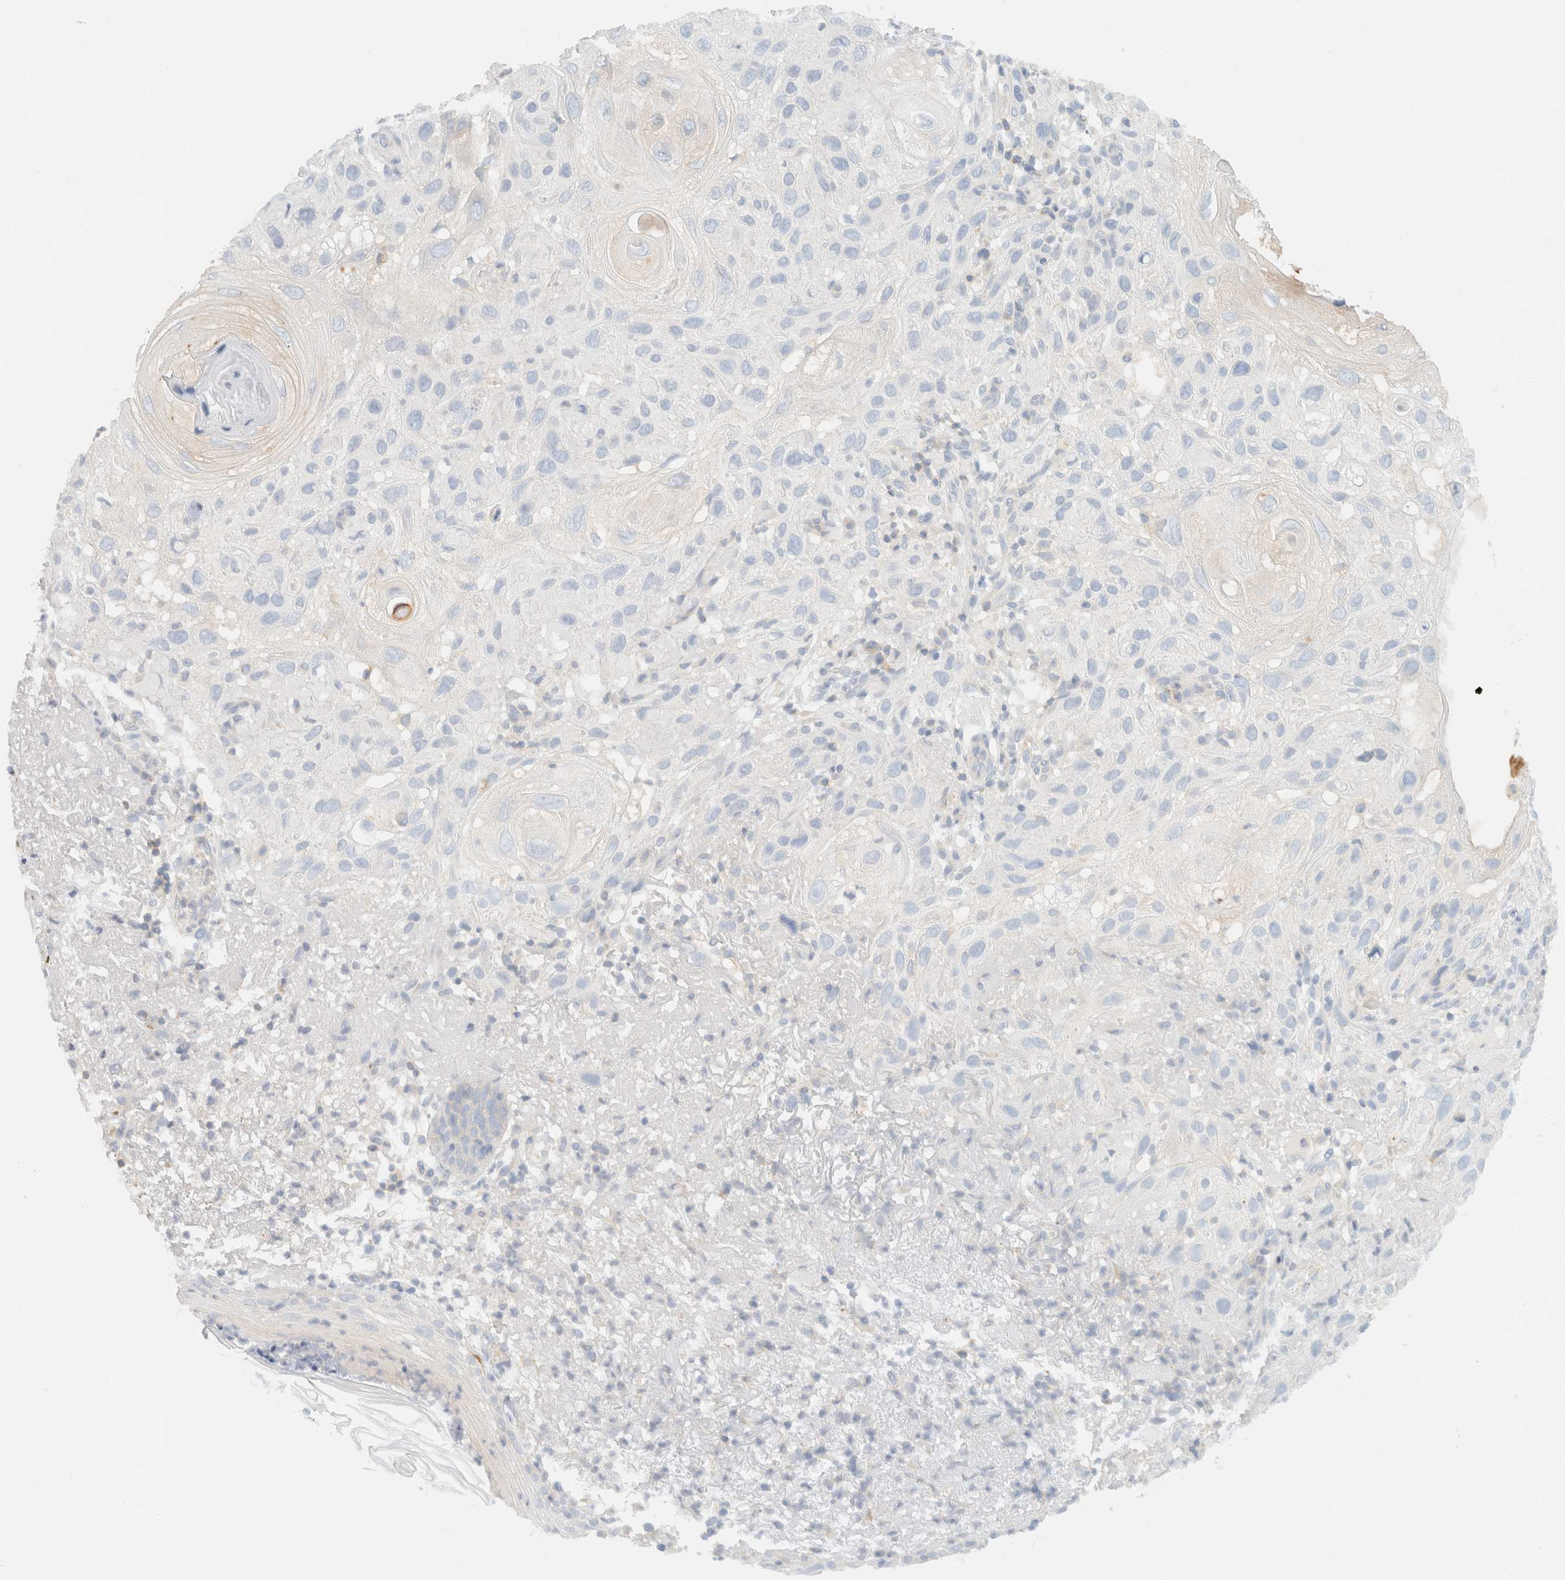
{"staining": {"intensity": "negative", "quantity": "none", "location": "none"}, "tissue": "skin cancer", "cell_type": "Tumor cells", "image_type": "cancer", "snomed": [{"axis": "morphology", "description": "Squamous cell carcinoma, NOS"}, {"axis": "topography", "description": "Skin"}], "caption": "The immunohistochemistry histopathology image has no significant expression in tumor cells of skin cancer tissue. (DAB (3,3'-diaminobenzidine) immunohistochemistry, high magnification).", "gene": "SH3GLB2", "patient": {"sex": "female", "age": 96}}